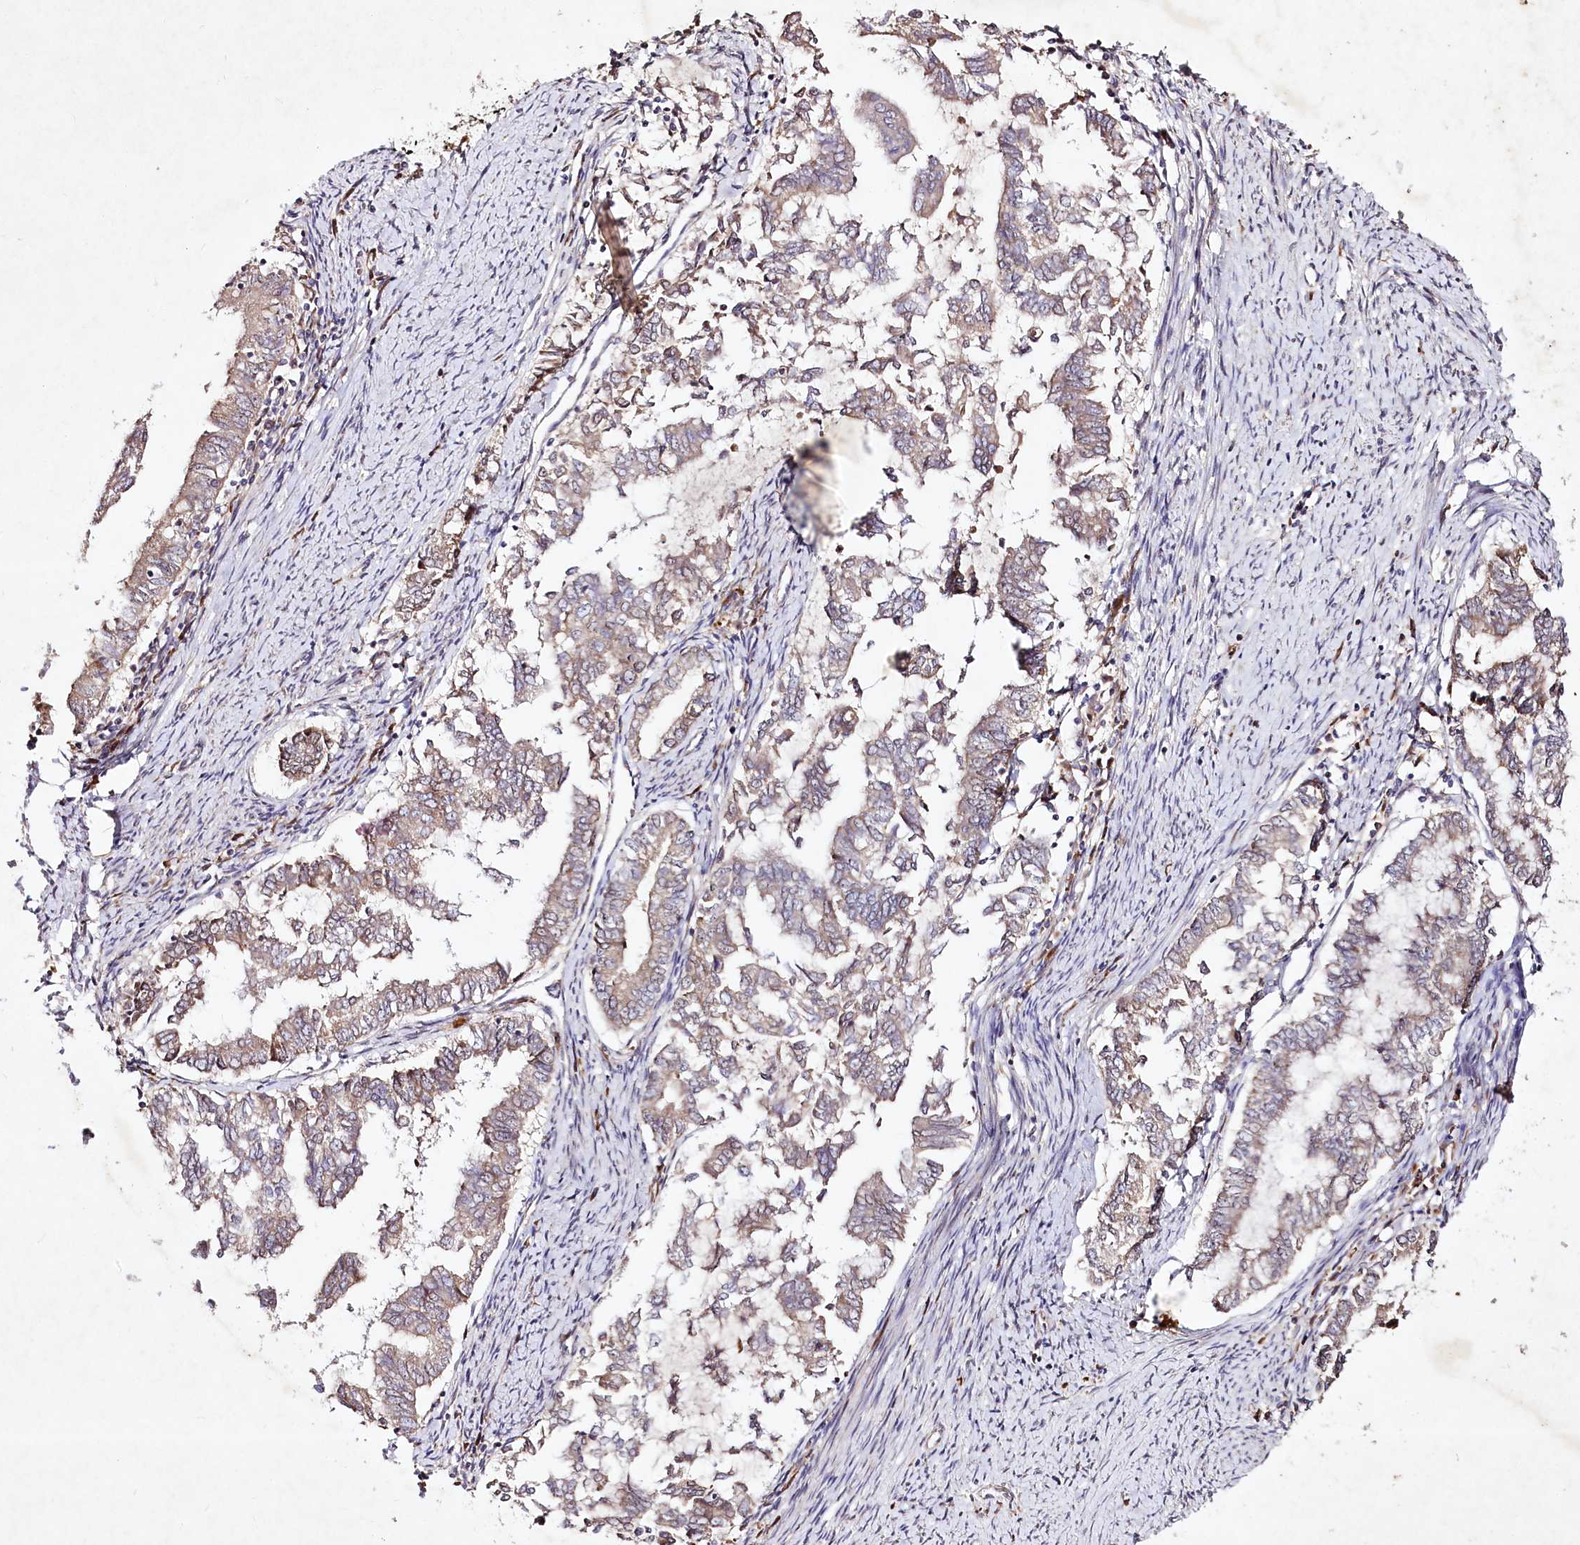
{"staining": {"intensity": "weak", "quantity": "<25%", "location": "cytoplasmic/membranous"}, "tissue": "endometrial cancer", "cell_type": "Tumor cells", "image_type": "cancer", "snomed": [{"axis": "morphology", "description": "Adenocarcinoma, NOS"}, {"axis": "topography", "description": "Endometrium"}], "caption": "DAB (3,3'-diaminobenzidine) immunohistochemical staining of human endometrial adenocarcinoma shows no significant expression in tumor cells.", "gene": "DMP1", "patient": {"sex": "female", "age": 79}}